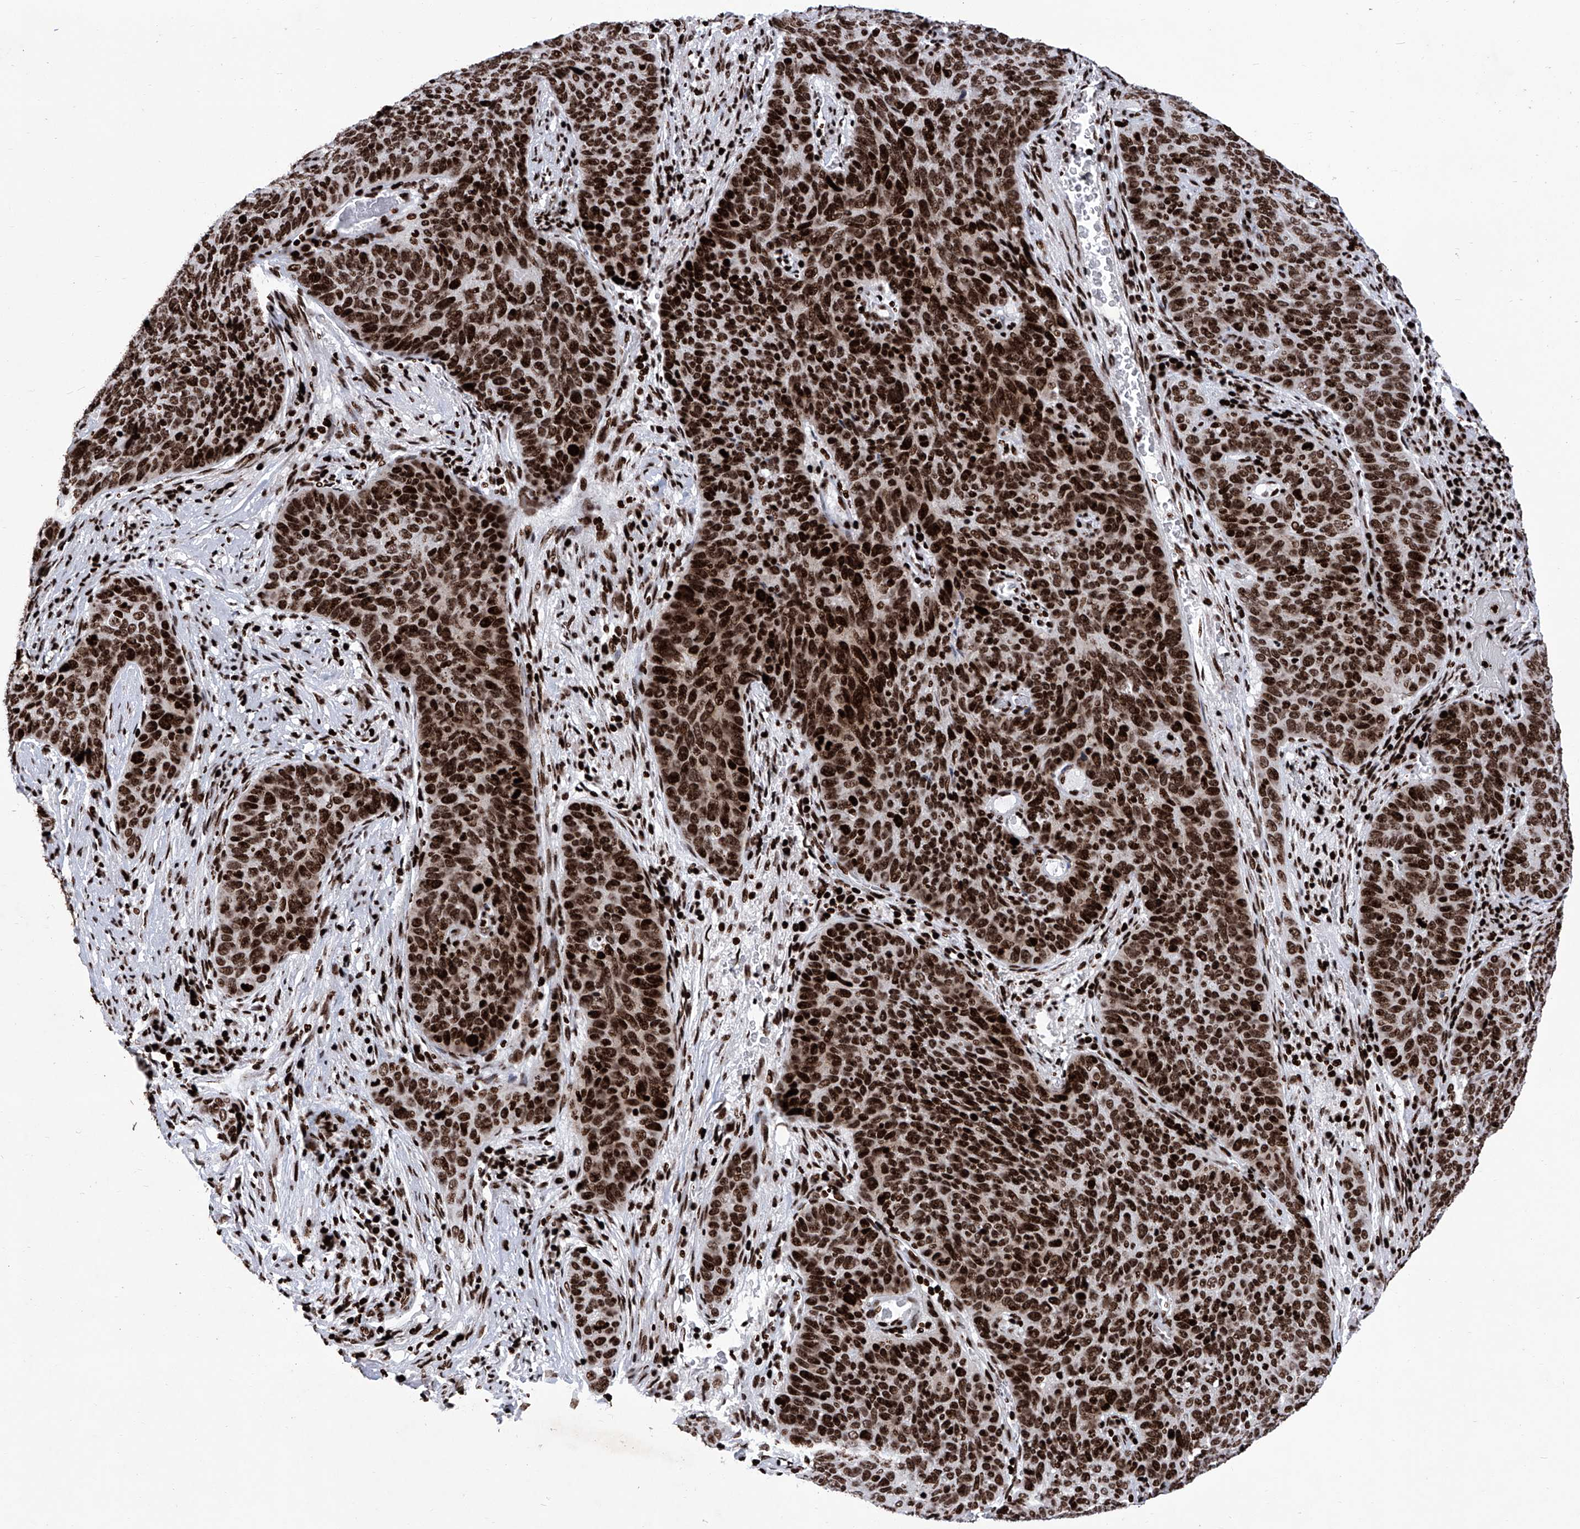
{"staining": {"intensity": "strong", "quantity": ">75%", "location": "nuclear"}, "tissue": "cervical cancer", "cell_type": "Tumor cells", "image_type": "cancer", "snomed": [{"axis": "morphology", "description": "Squamous cell carcinoma, NOS"}, {"axis": "topography", "description": "Cervix"}], "caption": "Protein expression analysis of cervical squamous cell carcinoma exhibits strong nuclear staining in approximately >75% of tumor cells. Nuclei are stained in blue.", "gene": "HEY2", "patient": {"sex": "female", "age": 60}}